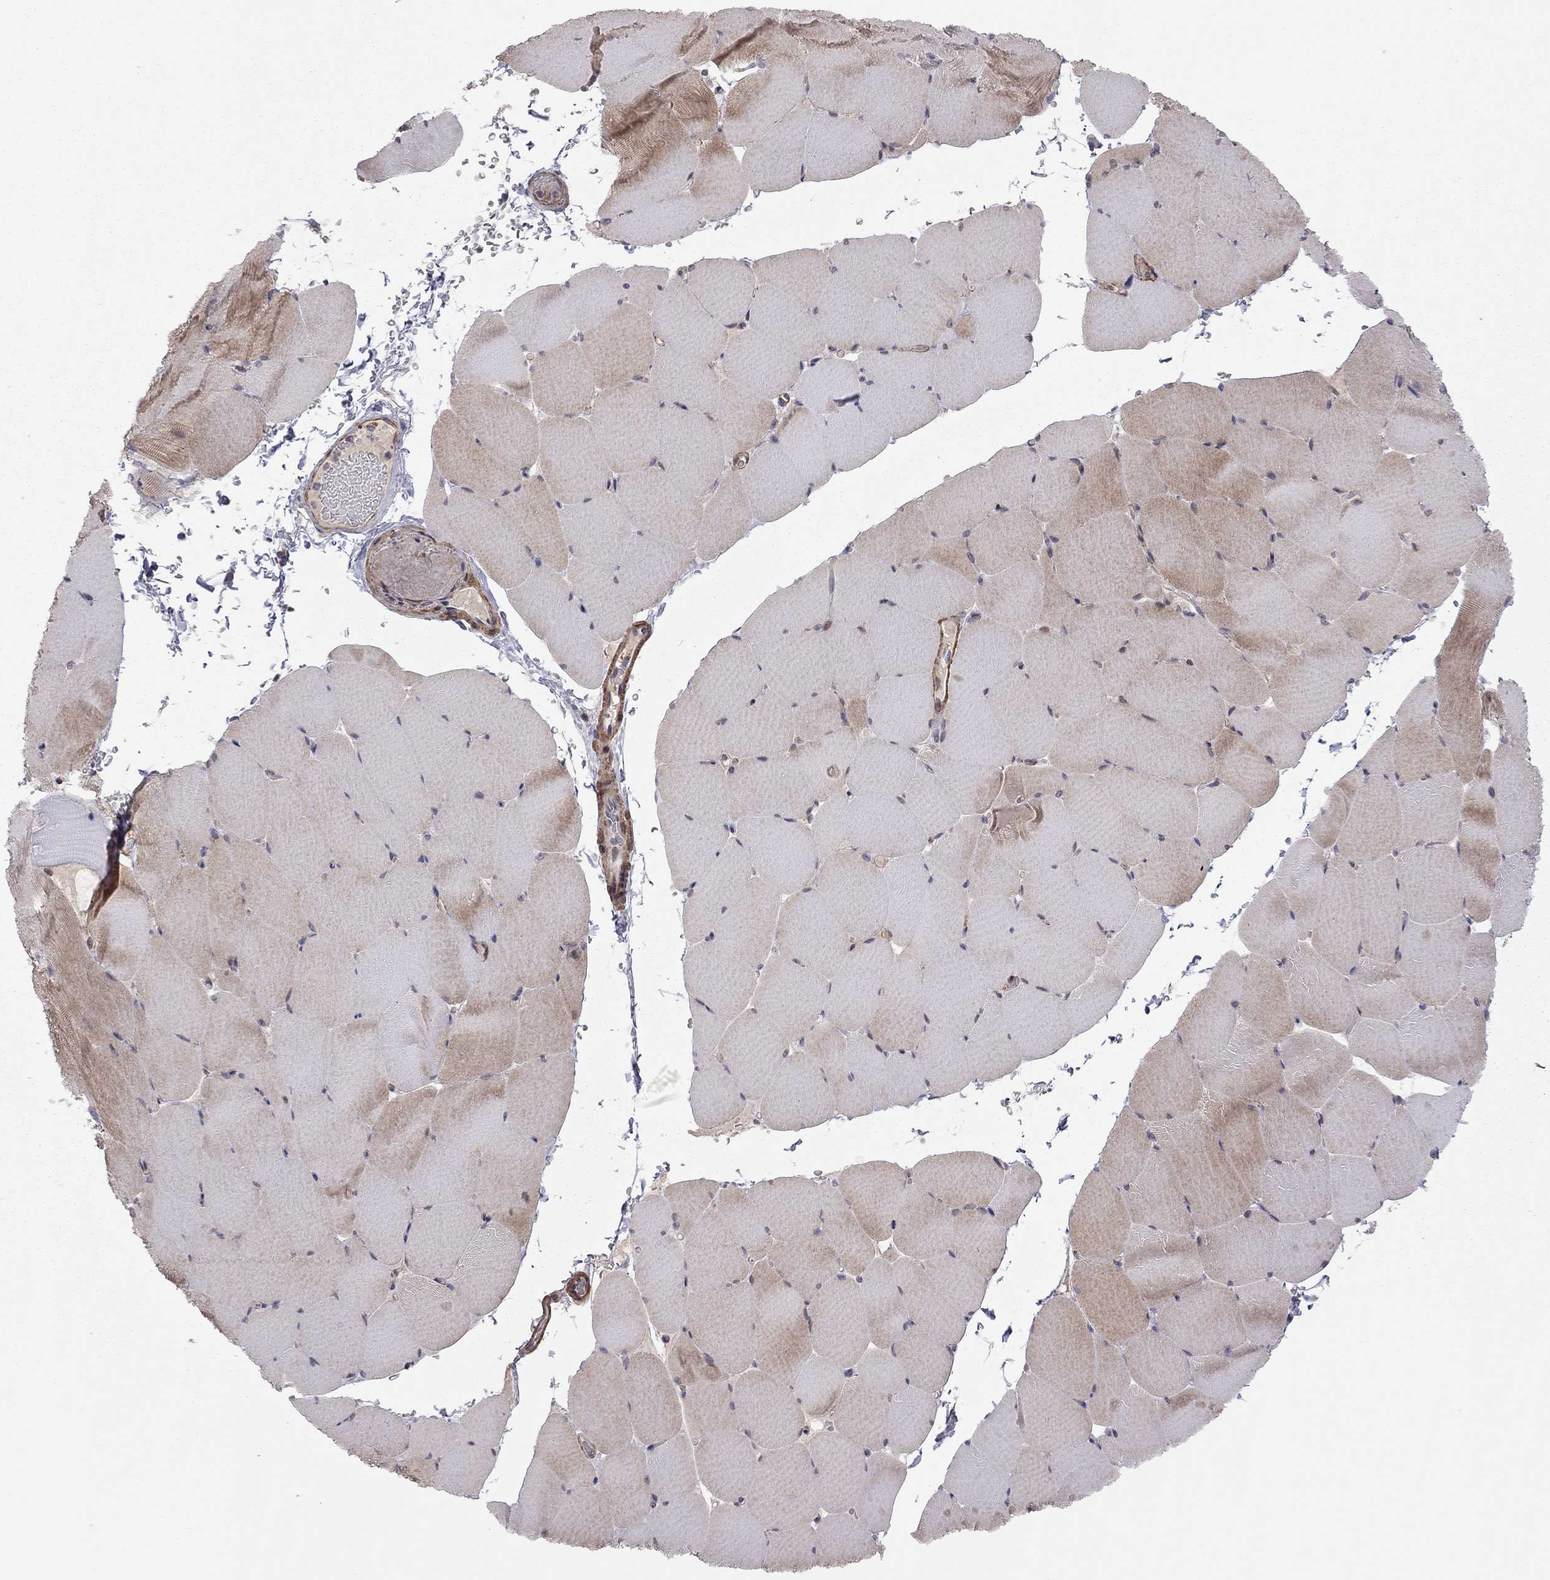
{"staining": {"intensity": "moderate", "quantity": "<25%", "location": "cytoplasmic/membranous"}, "tissue": "skeletal muscle", "cell_type": "Myocytes", "image_type": "normal", "snomed": [{"axis": "morphology", "description": "Normal tissue, NOS"}, {"axis": "topography", "description": "Skeletal muscle"}], "caption": "Immunohistochemical staining of normal human skeletal muscle displays low levels of moderate cytoplasmic/membranous expression in approximately <25% of myocytes. The staining is performed using DAB brown chromogen to label protein expression. The nuclei are counter-stained blue using hematoxylin.", "gene": "EXOC3L2", "patient": {"sex": "female", "age": 37}}